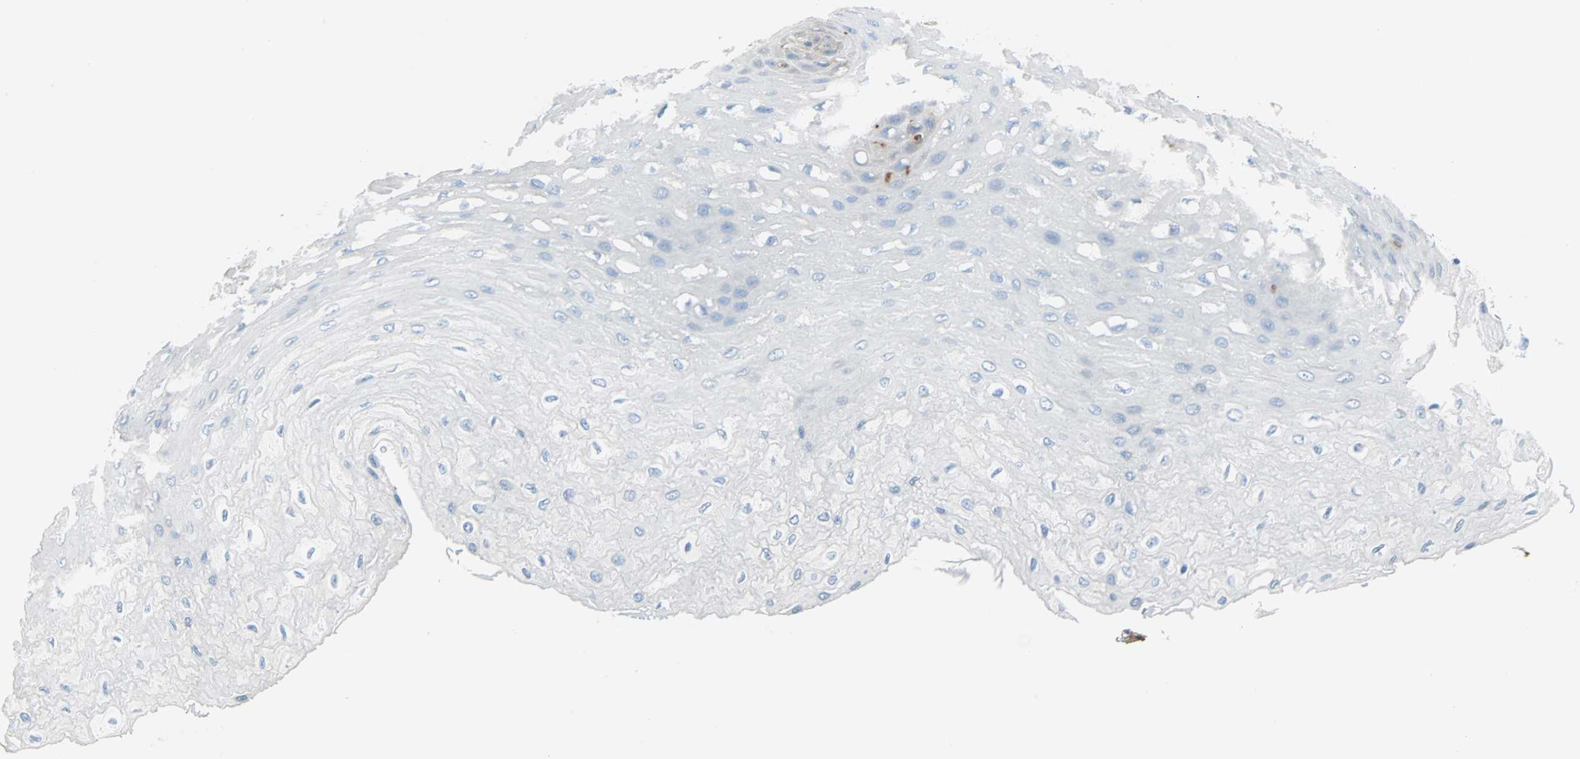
{"staining": {"intensity": "moderate", "quantity": "<25%", "location": "cytoplasmic/membranous"}, "tissue": "esophagus", "cell_type": "Squamous epithelial cells", "image_type": "normal", "snomed": [{"axis": "morphology", "description": "Normal tissue, NOS"}, {"axis": "topography", "description": "Esophagus"}], "caption": "An immunohistochemistry photomicrograph of benign tissue is shown. Protein staining in brown highlights moderate cytoplasmic/membranous positivity in esophagus within squamous epithelial cells.", "gene": "EPB41L2", "patient": {"sex": "female", "age": 72}}